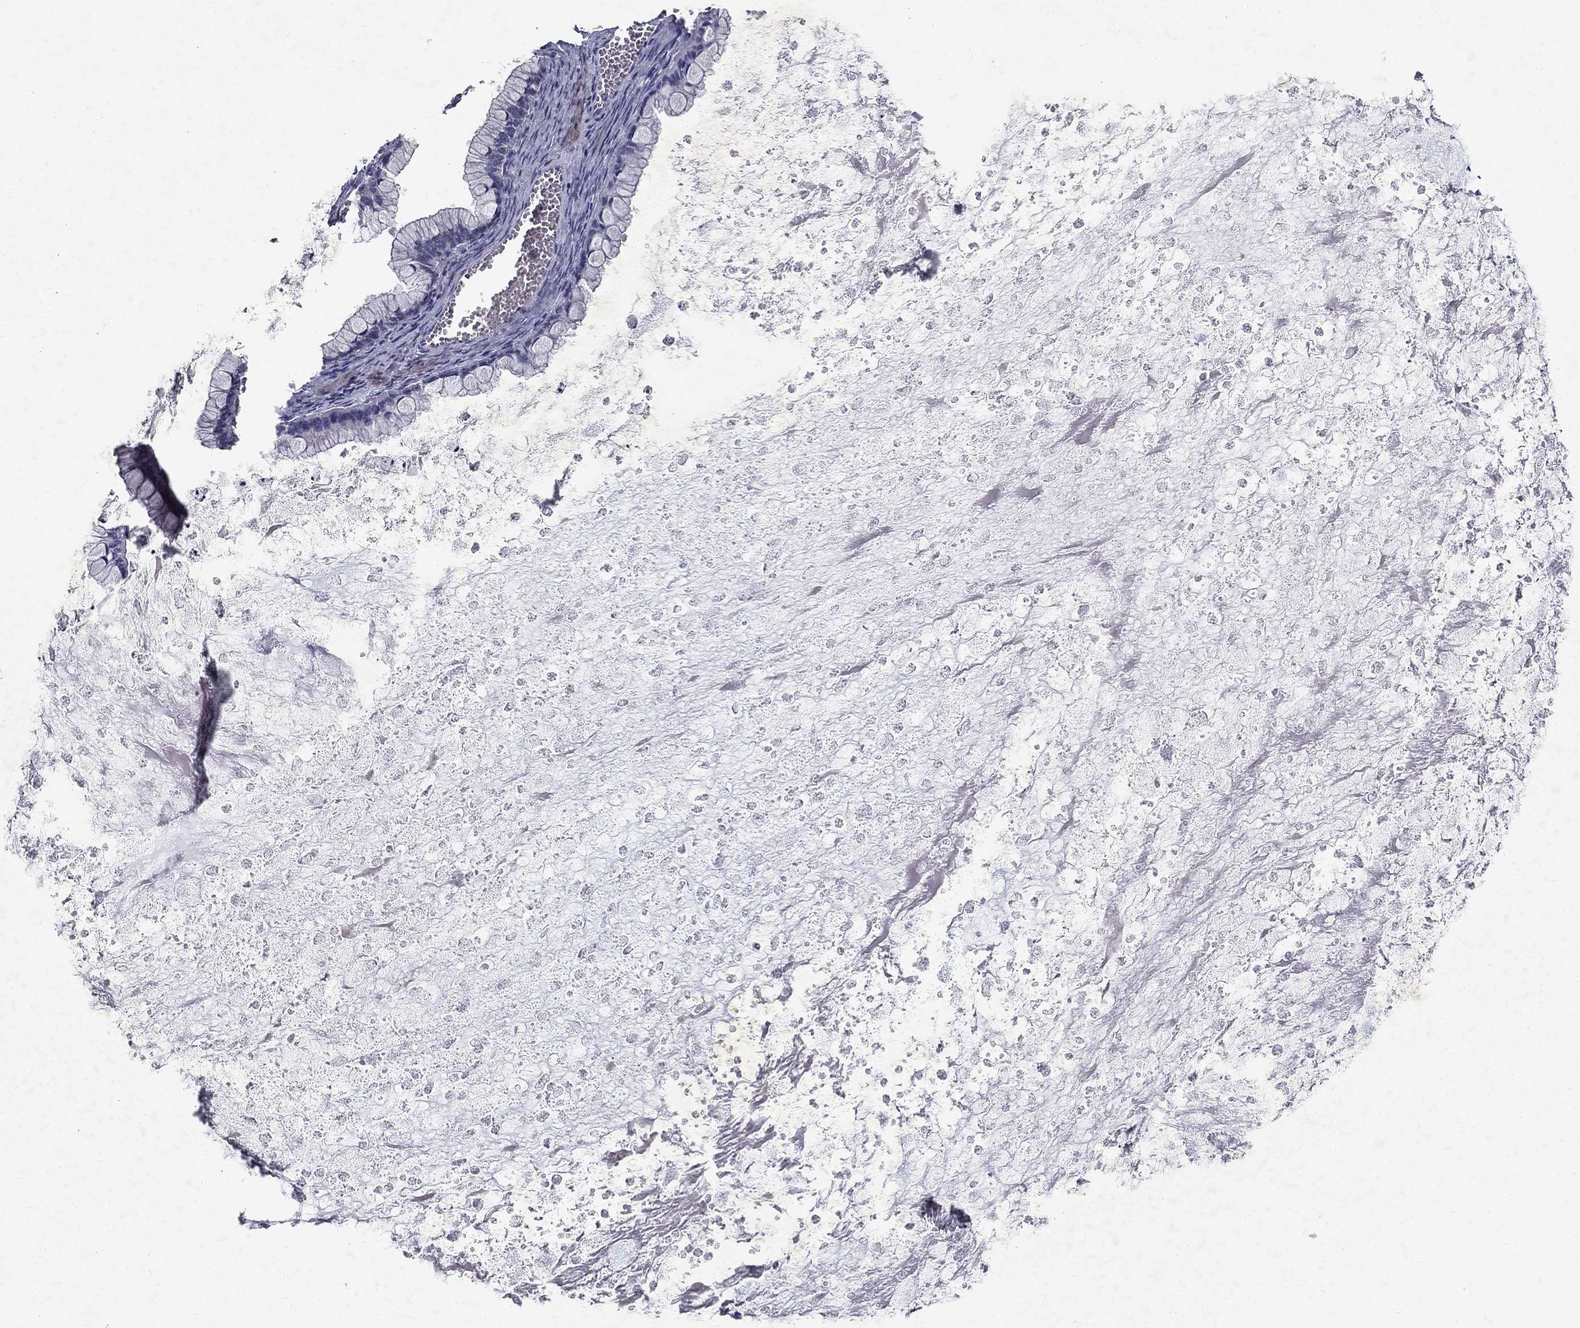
{"staining": {"intensity": "negative", "quantity": "none", "location": "none"}, "tissue": "ovarian cancer", "cell_type": "Tumor cells", "image_type": "cancer", "snomed": [{"axis": "morphology", "description": "Cystadenocarcinoma, mucinous, NOS"}, {"axis": "topography", "description": "Ovary"}], "caption": "Tumor cells show no significant expression in ovarian cancer.", "gene": "RBFOX1", "patient": {"sex": "female", "age": 67}}